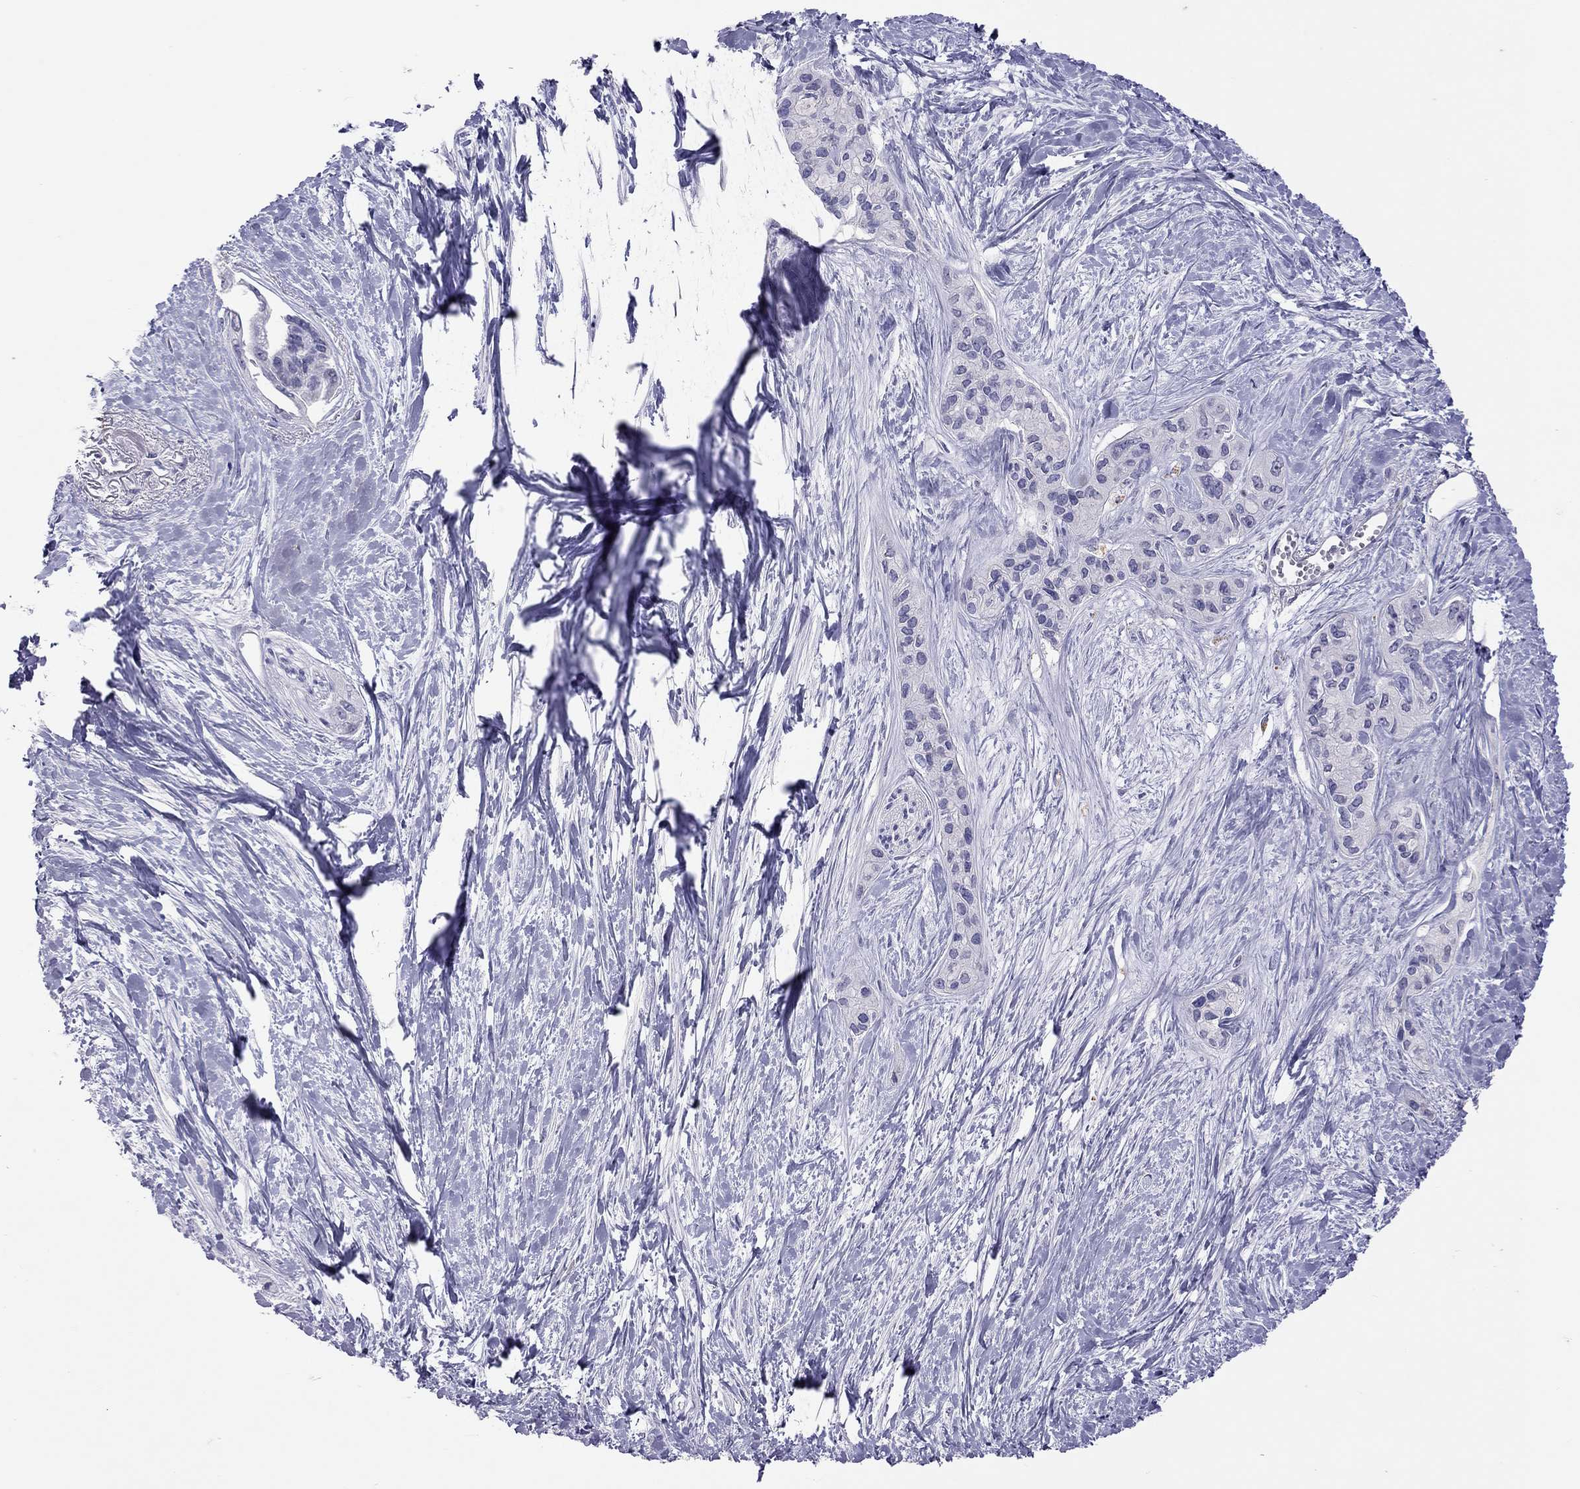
{"staining": {"intensity": "negative", "quantity": "none", "location": "none"}, "tissue": "pancreatic cancer", "cell_type": "Tumor cells", "image_type": "cancer", "snomed": [{"axis": "morphology", "description": "Adenocarcinoma, NOS"}, {"axis": "topography", "description": "Pancreas"}], "caption": "Human pancreatic cancer stained for a protein using immunohistochemistry (IHC) reveals no expression in tumor cells.", "gene": "SLAMF1", "patient": {"sex": "female", "age": 50}}